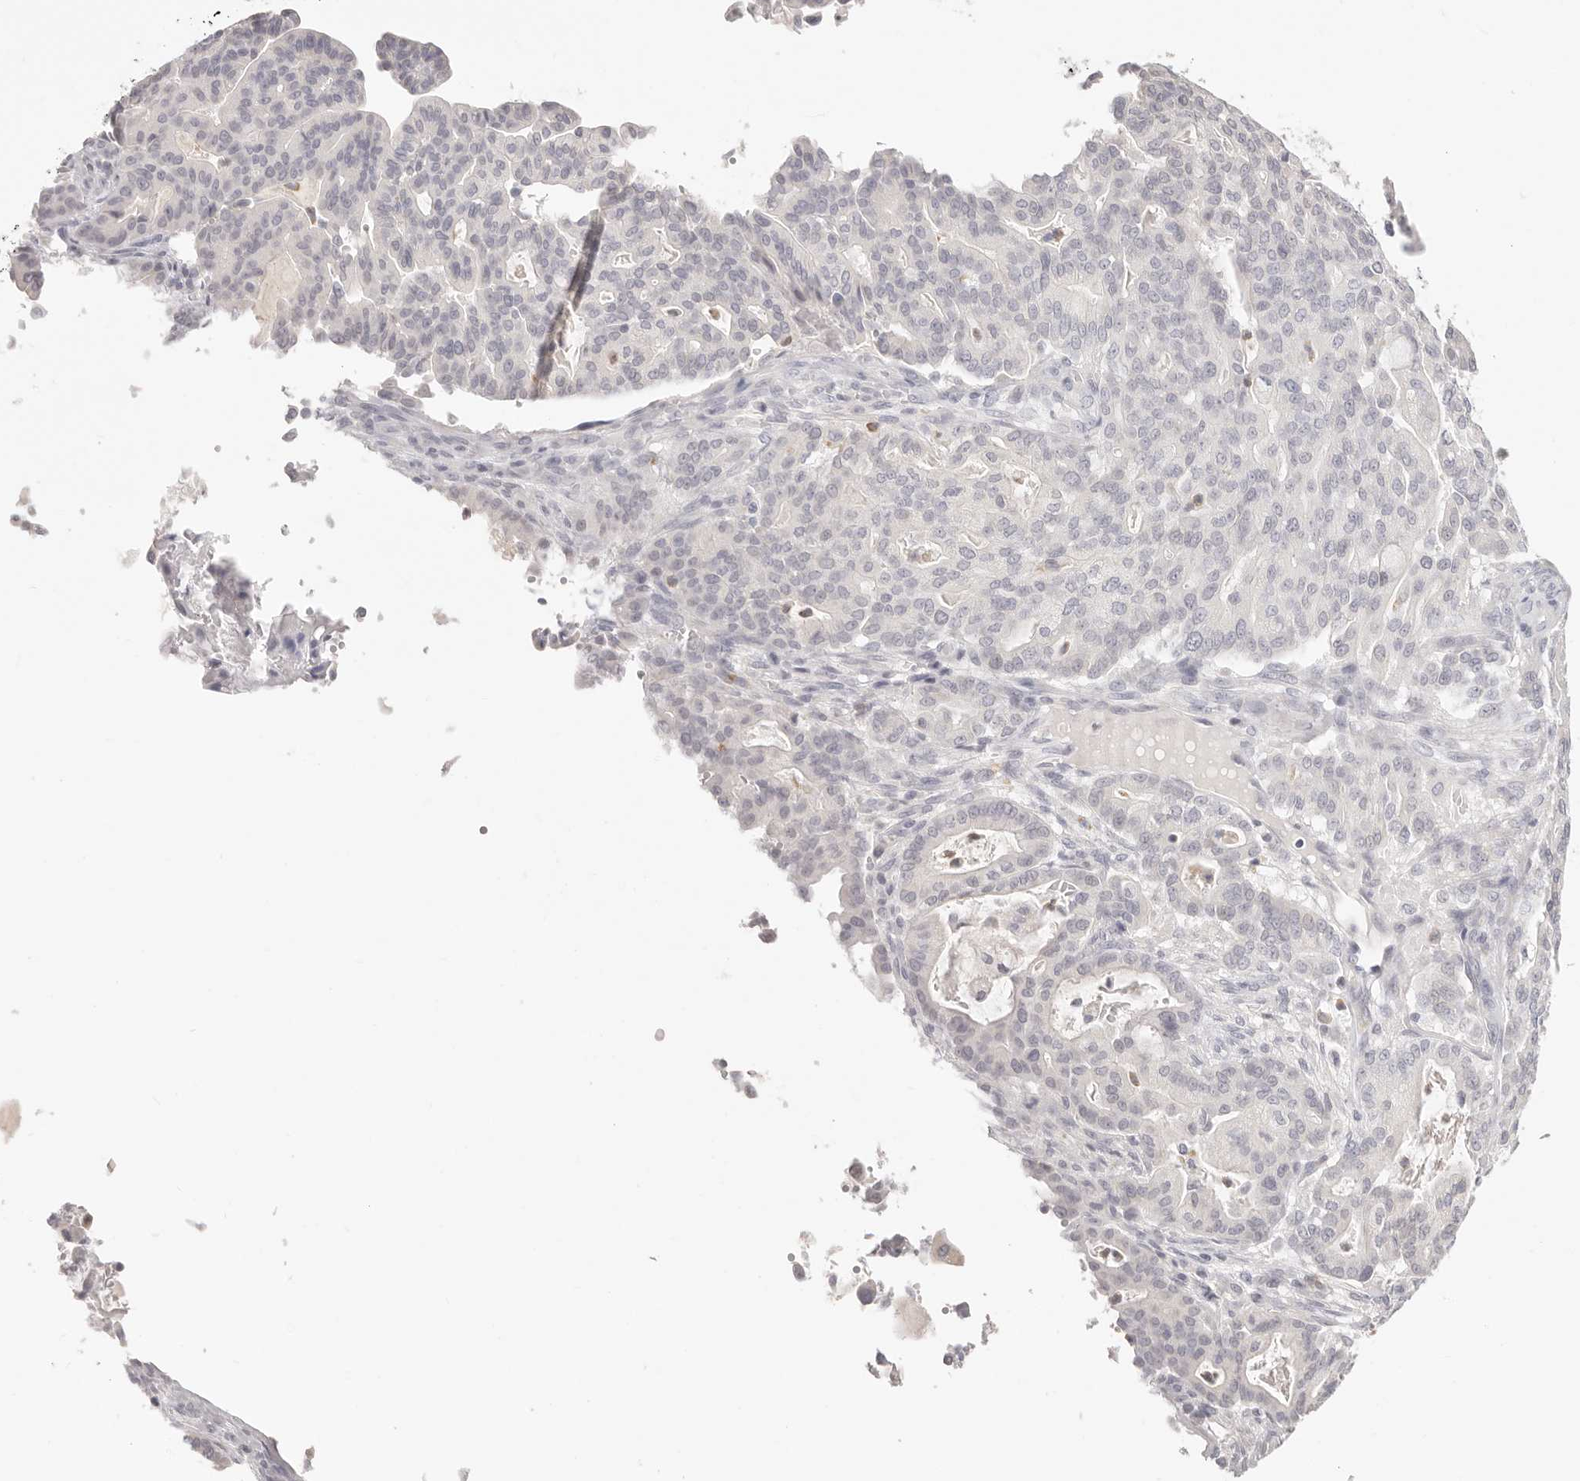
{"staining": {"intensity": "negative", "quantity": "none", "location": "none"}, "tissue": "pancreatic cancer", "cell_type": "Tumor cells", "image_type": "cancer", "snomed": [{"axis": "morphology", "description": "Adenocarcinoma, NOS"}, {"axis": "topography", "description": "Pancreas"}], "caption": "IHC of human adenocarcinoma (pancreatic) exhibits no staining in tumor cells. (IHC, brightfield microscopy, high magnification).", "gene": "ASCL1", "patient": {"sex": "male", "age": 63}}